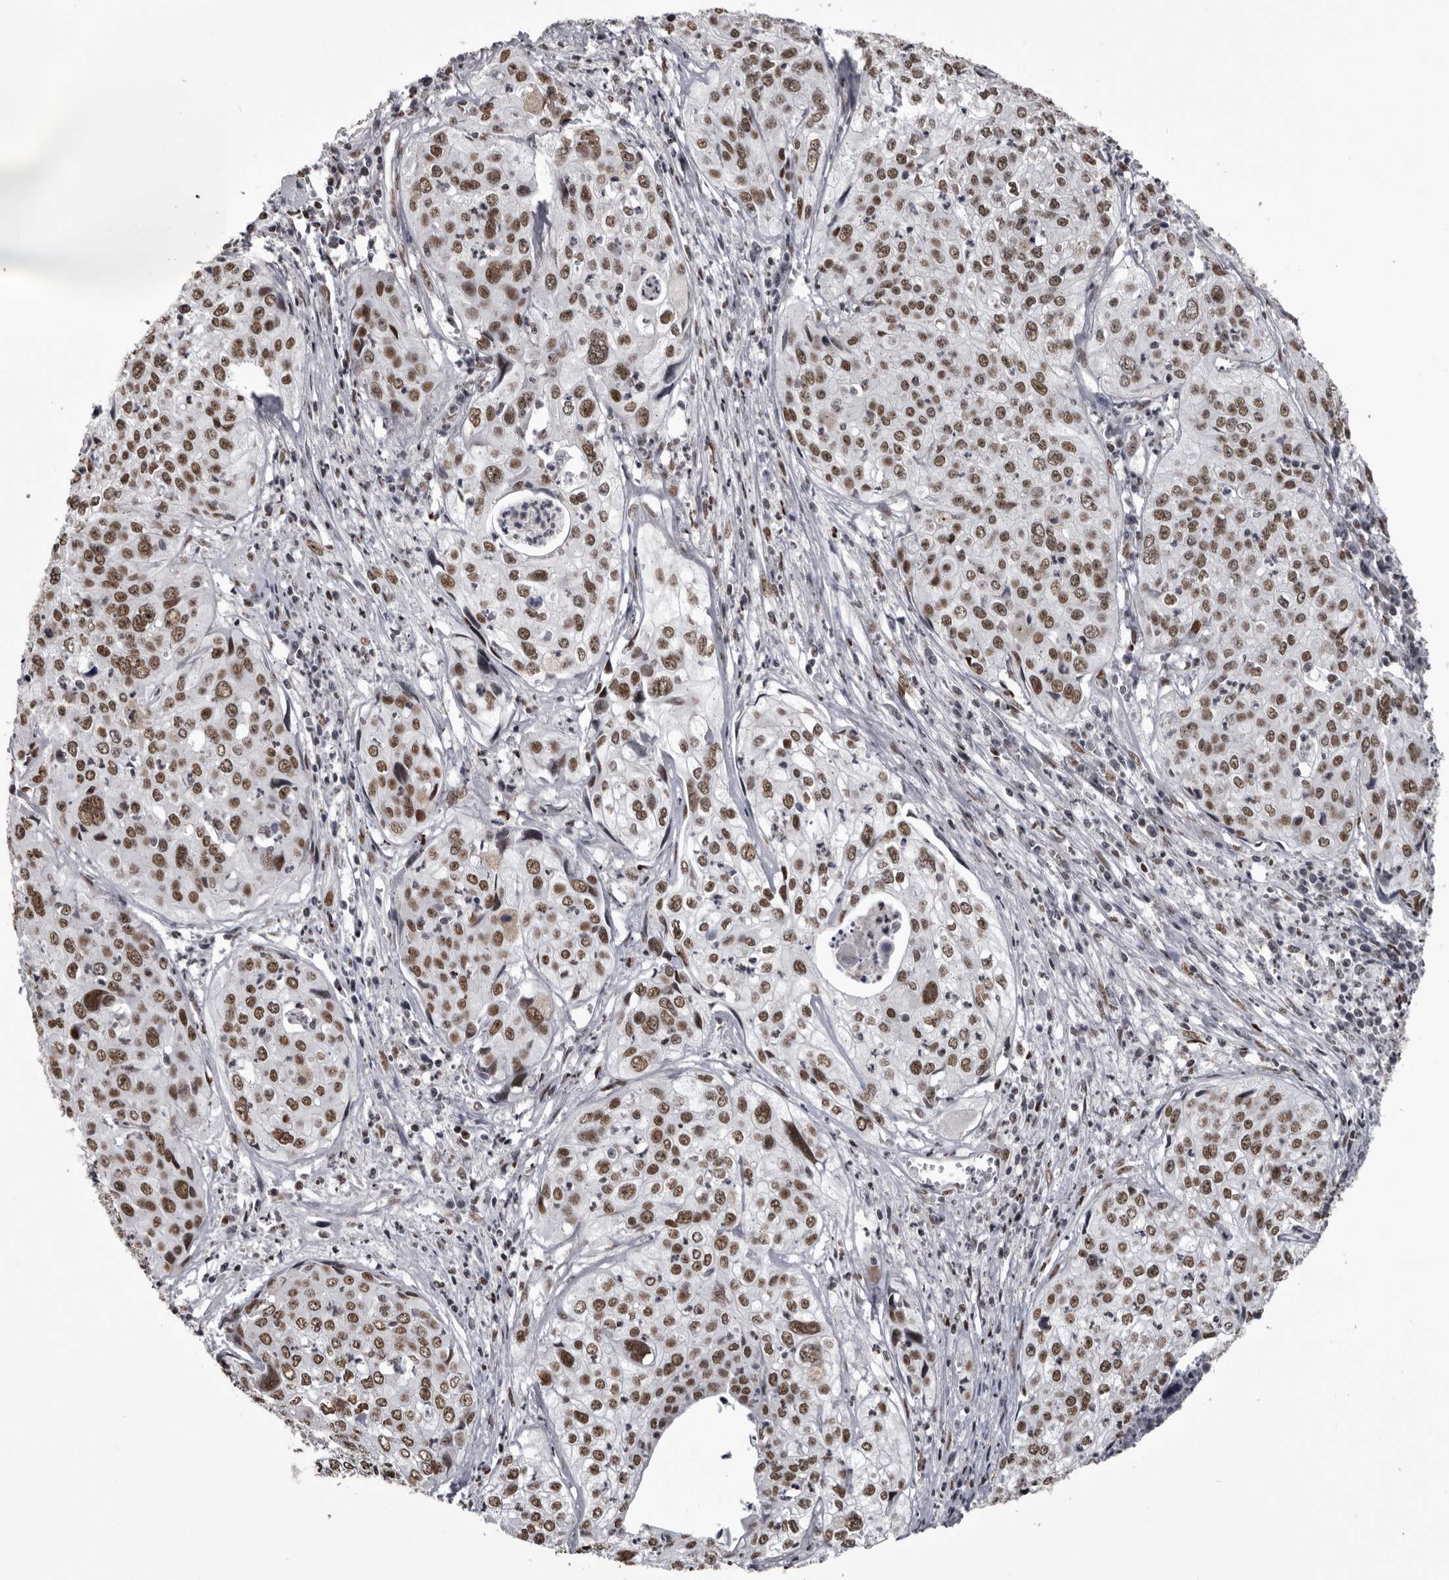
{"staining": {"intensity": "moderate", "quantity": ">75%", "location": "nuclear"}, "tissue": "cervical cancer", "cell_type": "Tumor cells", "image_type": "cancer", "snomed": [{"axis": "morphology", "description": "Squamous cell carcinoma, NOS"}, {"axis": "topography", "description": "Cervix"}], "caption": "IHC staining of cervical cancer, which demonstrates medium levels of moderate nuclear positivity in approximately >75% of tumor cells indicating moderate nuclear protein positivity. The staining was performed using DAB (brown) for protein detection and nuclei were counterstained in hematoxylin (blue).", "gene": "NUMA1", "patient": {"sex": "female", "age": 31}}